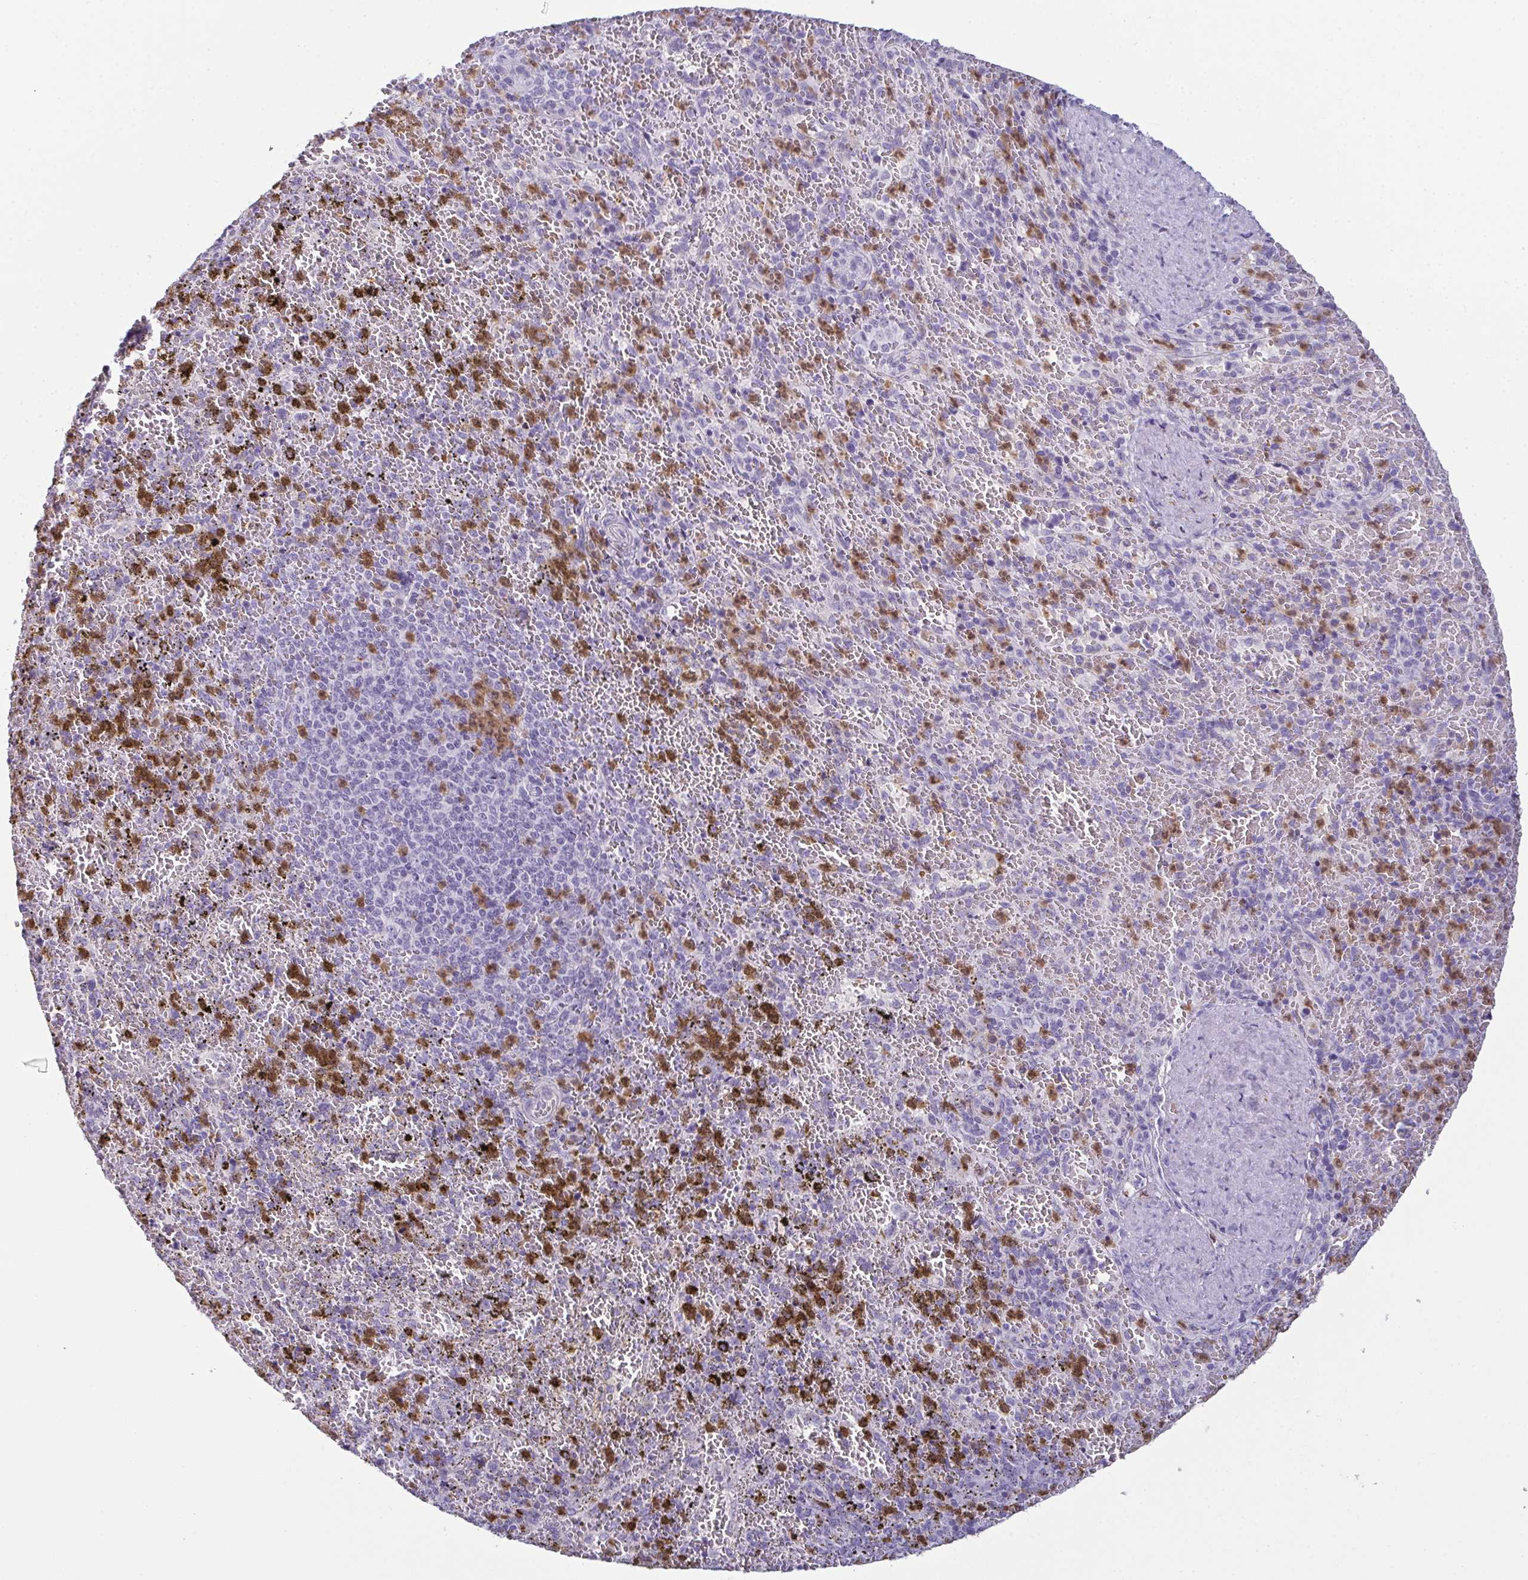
{"staining": {"intensity": "moderate", "quantity": "<25%", "location": "cytoplasmic/membranous,nuclear"}, "tissue": "spleen", "cell_type": "Cells in red pulp", "image_type": "normal", "snomed": [{"axis": "morphology", "description": "Normal tissue, NOS"}, {"axis": "topography", "description": "Spleen"}], "caption": "A low amount of moderate cytoplasmic/membranous,nuclear staining is identified in about <25% of cells in red pulp in normal spleen.", "gene": "CDA", "patient": {"sex": "female", "age": 50}}